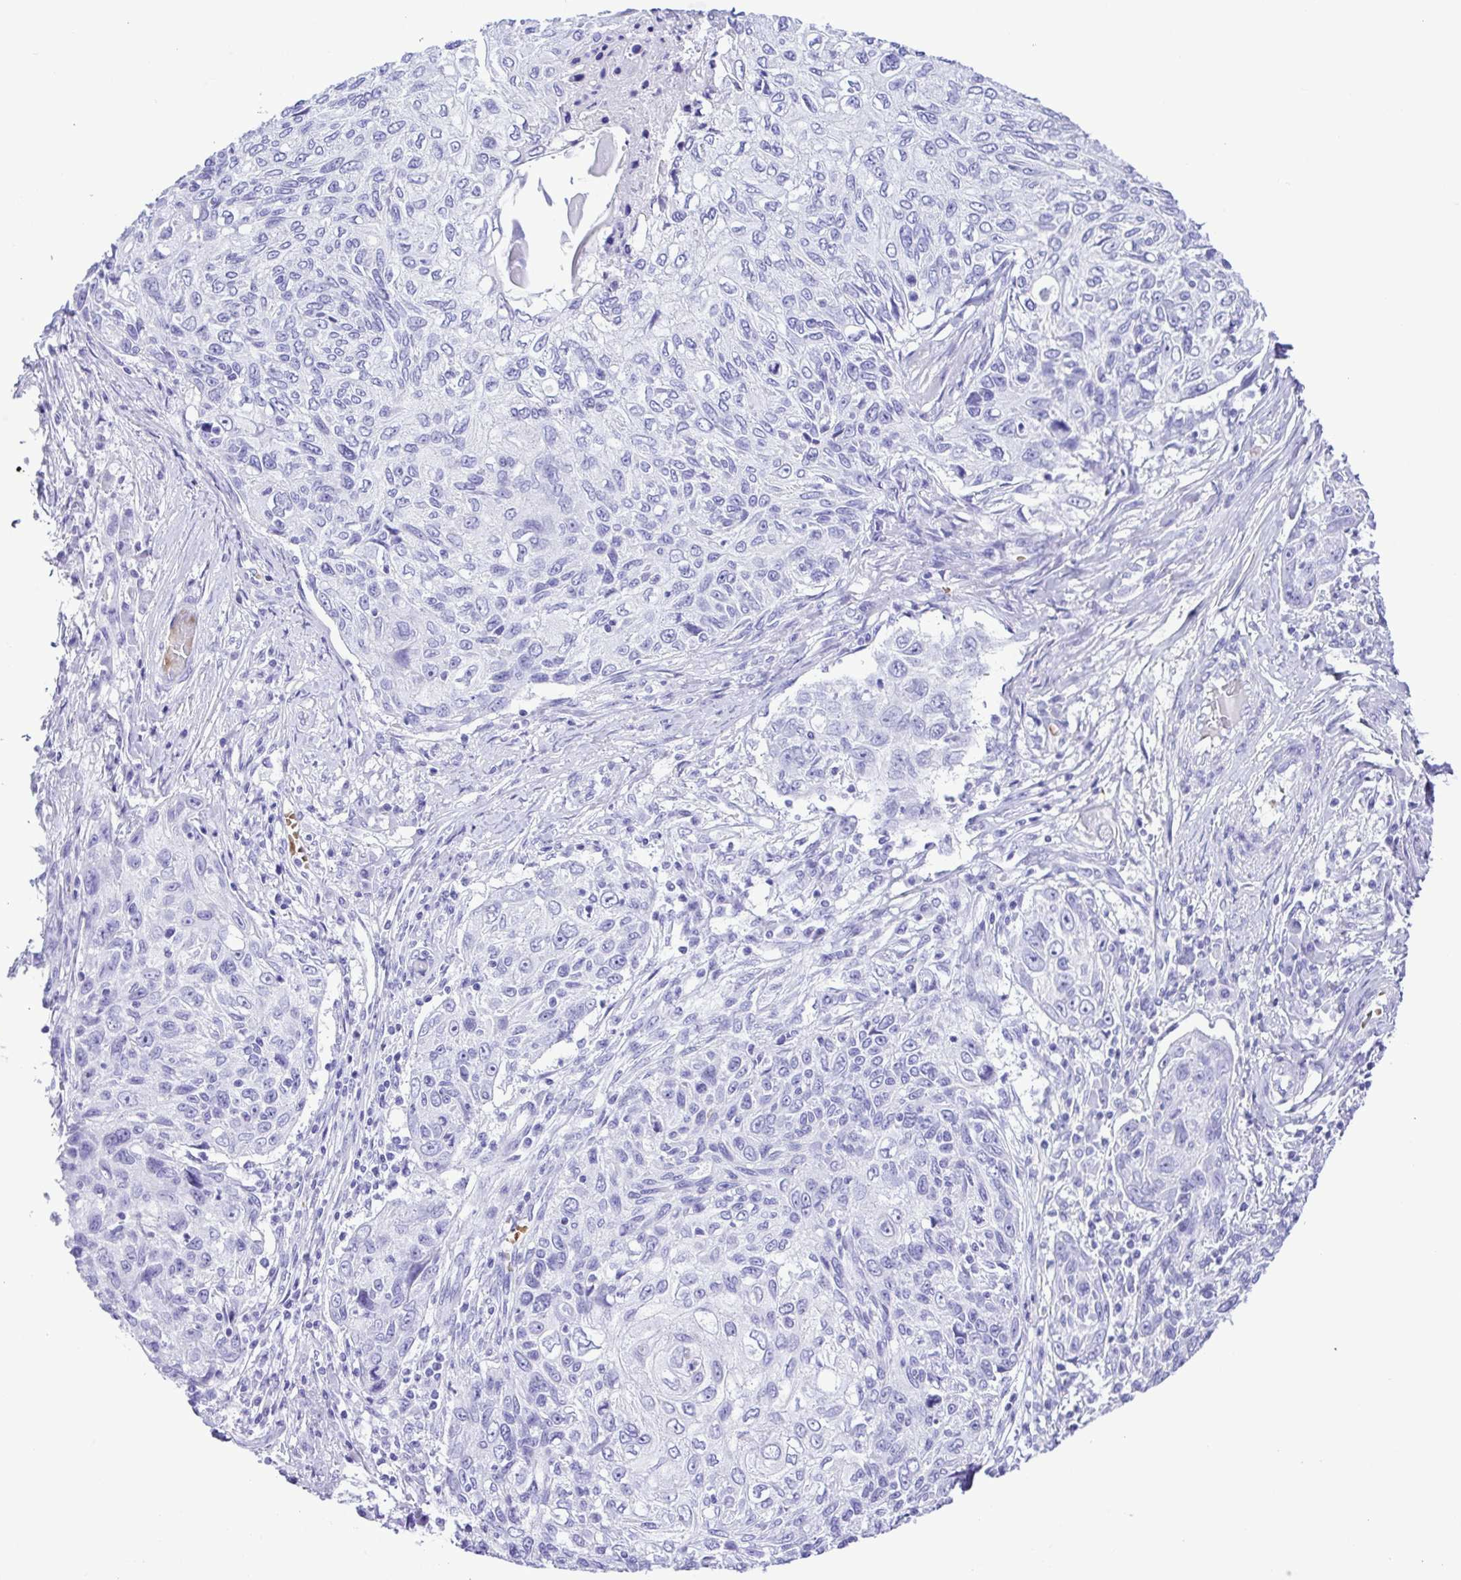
{"staining": {"intensity": "negative", "quantity": "none", "location": "none"}, "tissue": "skin cancer", "cell_type": "Tumor cells", "image_type": "cancer", "snomed": [{"axis": "morphology", "description": "Squamous cell carcinoma, NOS"}, {"axis": "topography", "description": "Skin"}], "caption": "IHC histopathology image of neoplastic tissue: human squamous cell carcinoma (skin) stained with DAB shows no significant protein positivity in tumor cells.", "gene": "SYT1", "patient": {"sex": "male", "age": 92}}